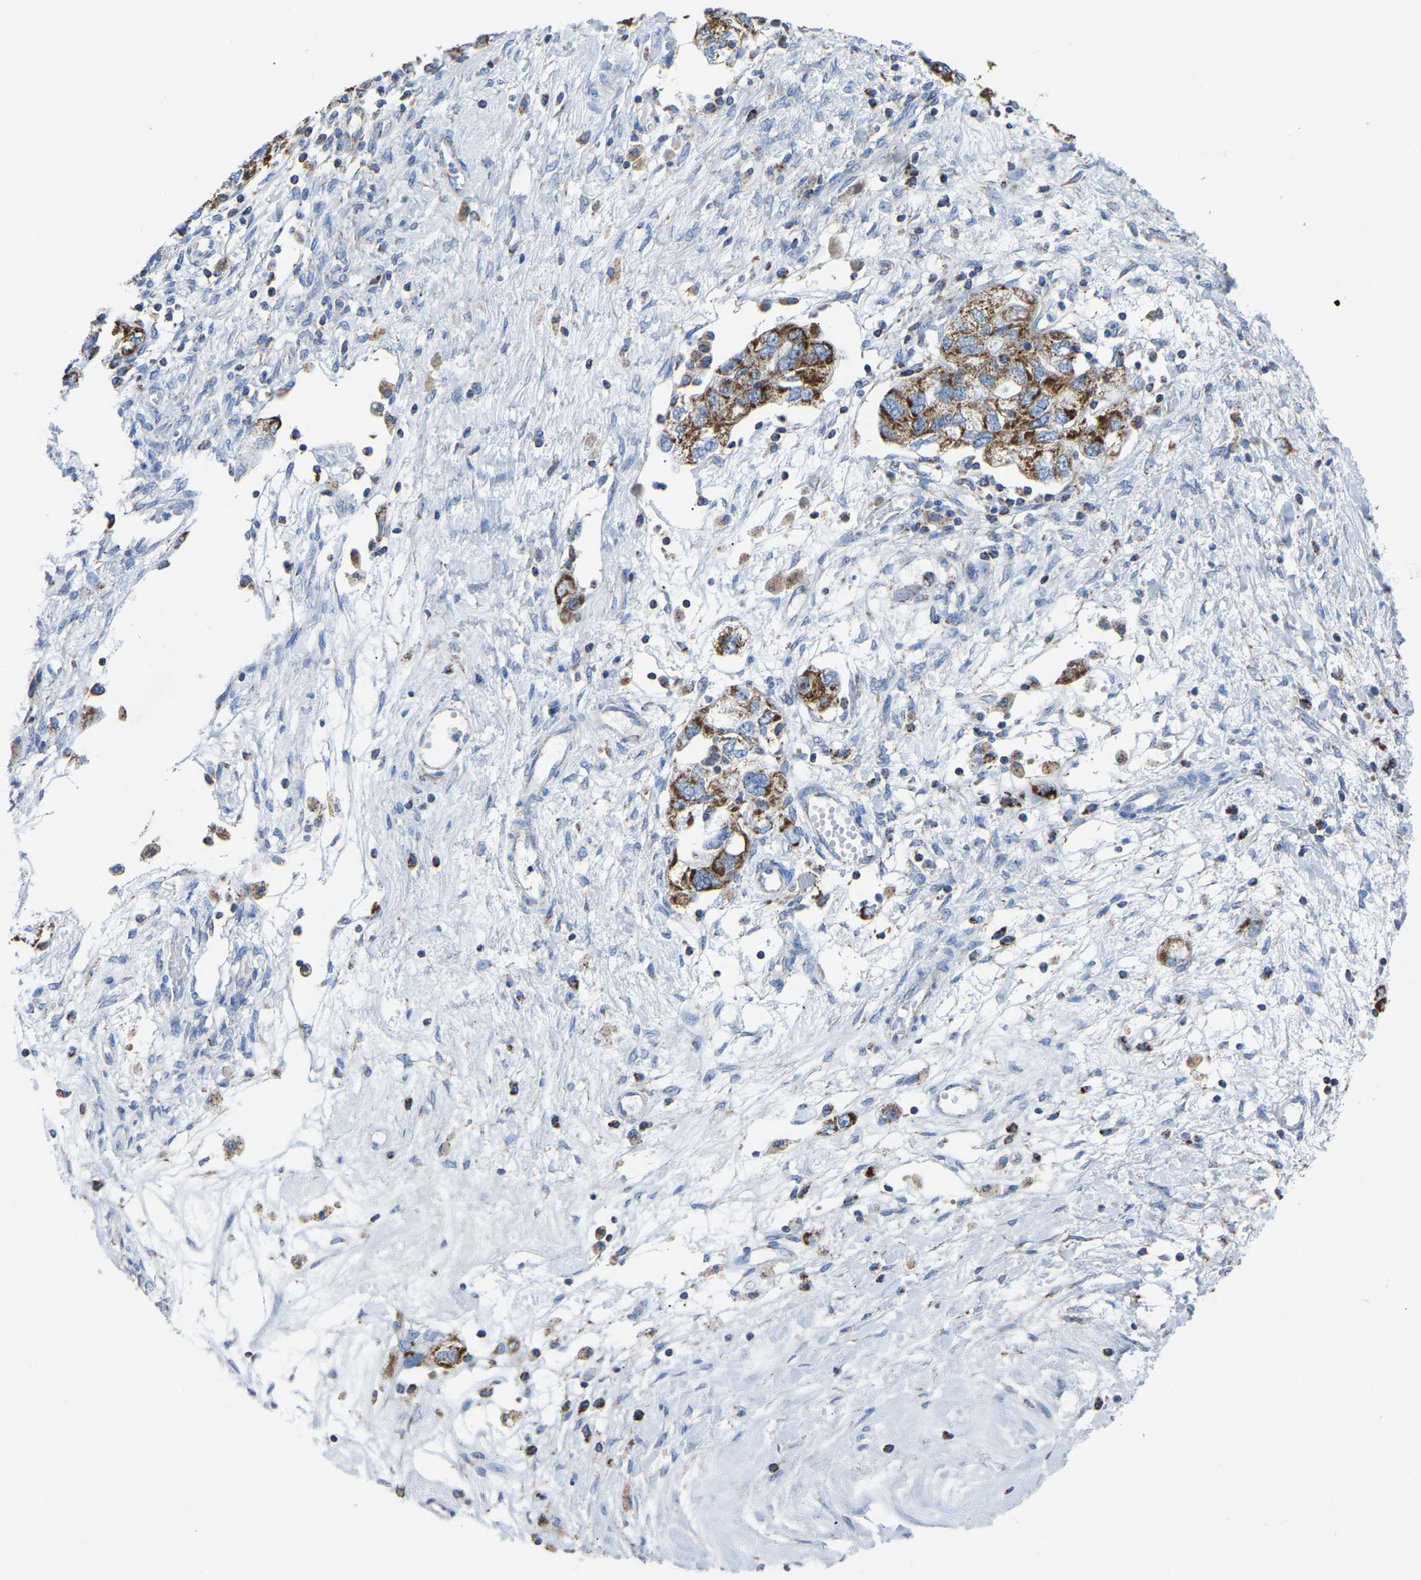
{"staining": {"intensity": "strong", "quantity": ">75%", "location": "cytoplasmic/membranous"}, "tissue": "ovarian cancer", "cell_type": "Tumor cells", "image_type": "cancer", "snomed": [{"axis": "morphology", "description": "Carcinoma, NOS"}, {"axis": "morphology", "description": "Cystadenocarcinoma, serous, NOS"}, {"axis": "topography", "description": "Ovary"}], "caption": "Protein expression analysis of human serous cystadenocarcinoma (ovarian) reveals strong cytoplasmic/membranous expression in approximately >75% of tumor cells. (Brightfield microscopy of DAB IHC at high magnification).", "gene": "ETFA", "patient": {"sex": "female", "age": 69}}